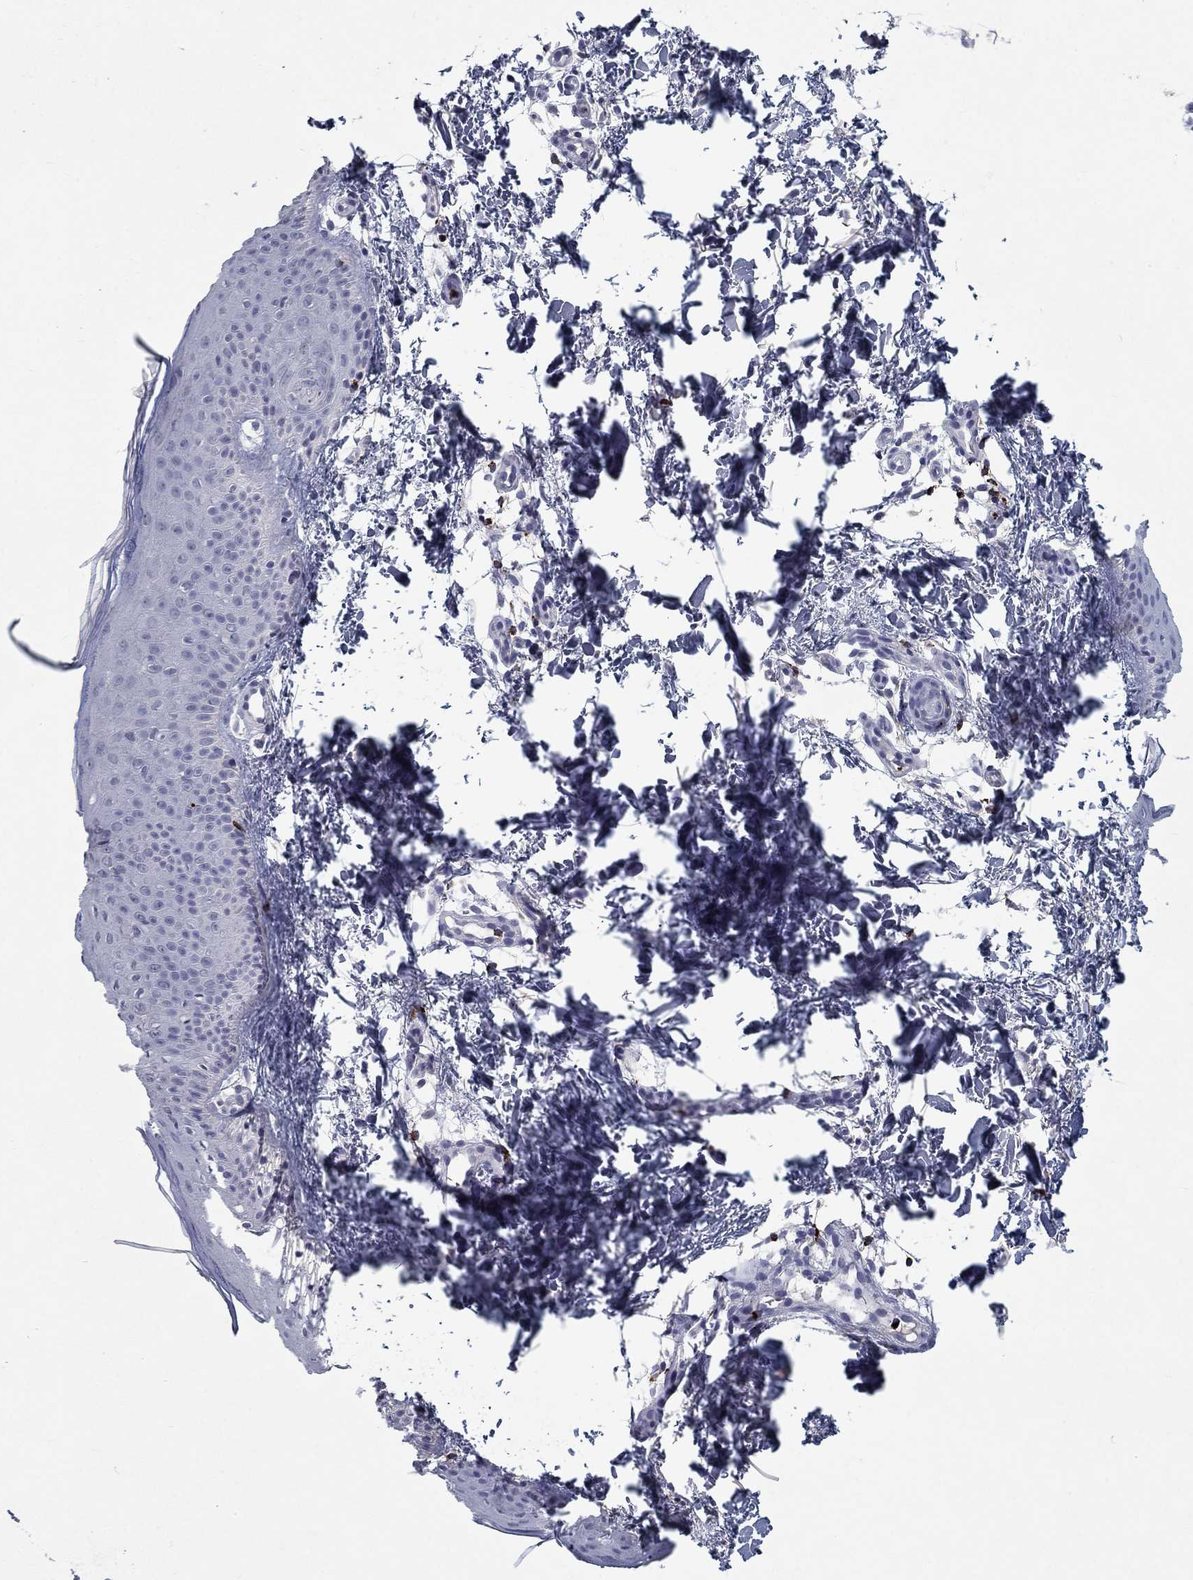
{"staining": {"intensity": "negative", "quantity": "none", "location": "none"}, "tissue": "skin", "cell_type": "Fibroblasts", "image_type": "normal", "snomed": [{"axis": "morphology", "description": "Normal tissue, NOS"}, {"axis": "topography", "description": "Skin"}], "caption": "DAB (3,3'-diaminobenzidine) immunohistochemical staining of unremarkable skin exhibits no significant positivity in fibroblasts.", "gene": "GZMA", "patient": {"sex": "female", "age": 62}}